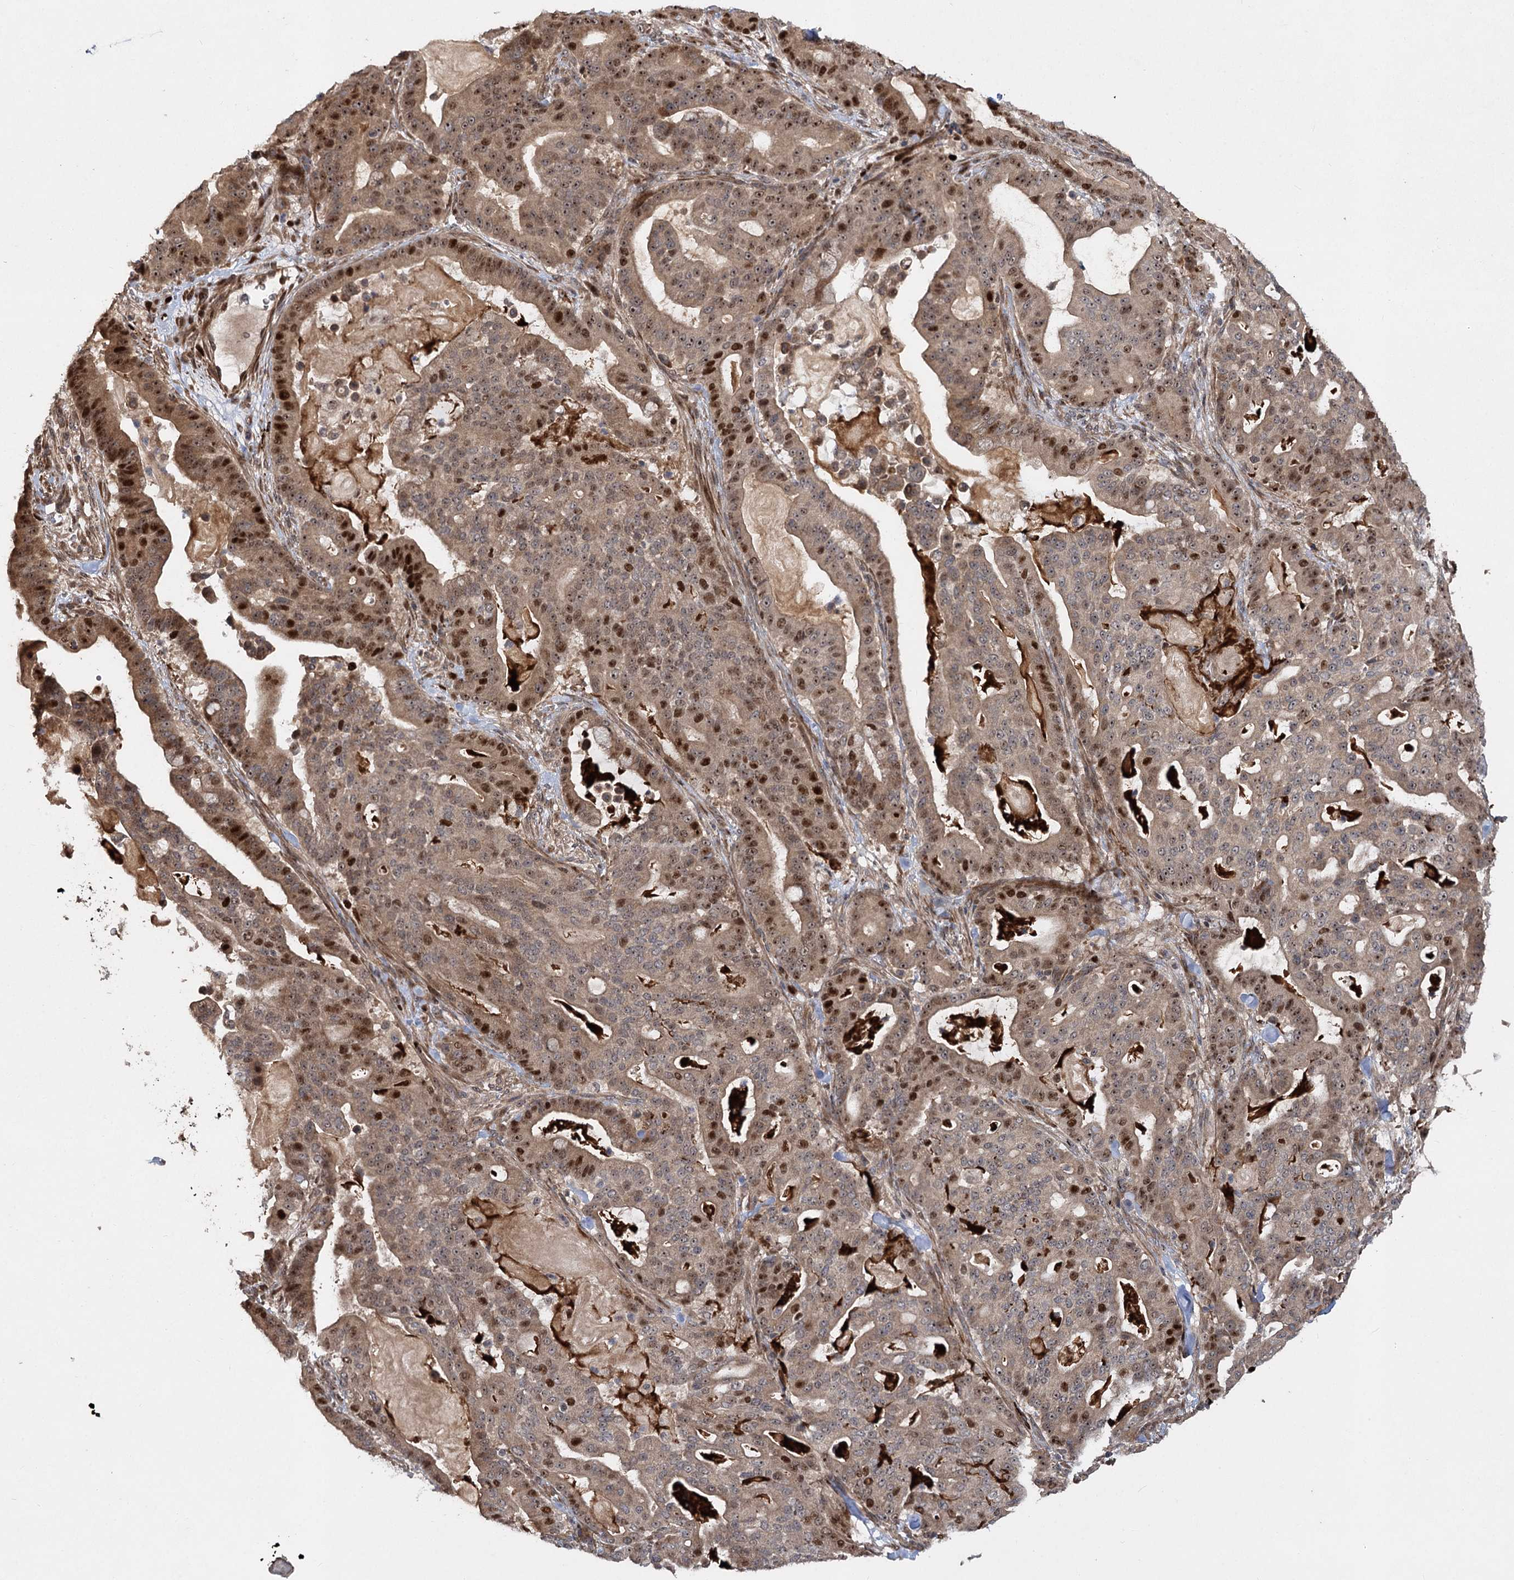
{"staining": {"intensity": "moderate", "quantity": ">75%", "location": "cytoplasmic/membranous,nuclear"}, "tissue": "pancreatic cancer", "cell_type": "Tumor cells", "image_type": "cancer", "snomed": [{"axis": "morphology", "description": "Adenocarcinoma, NOS"}, {"axis": "topography", "description": "Pancreas"}], "caption": "Tumor cells reveal medium levels of moderate cytoplasmic/membranous and nuclear expression in about >75% of cells in pancreatic cancer (adenocarcinoma).", "gene": "PIK3C2A", "patient": {"sex": "male", "age": 63}}